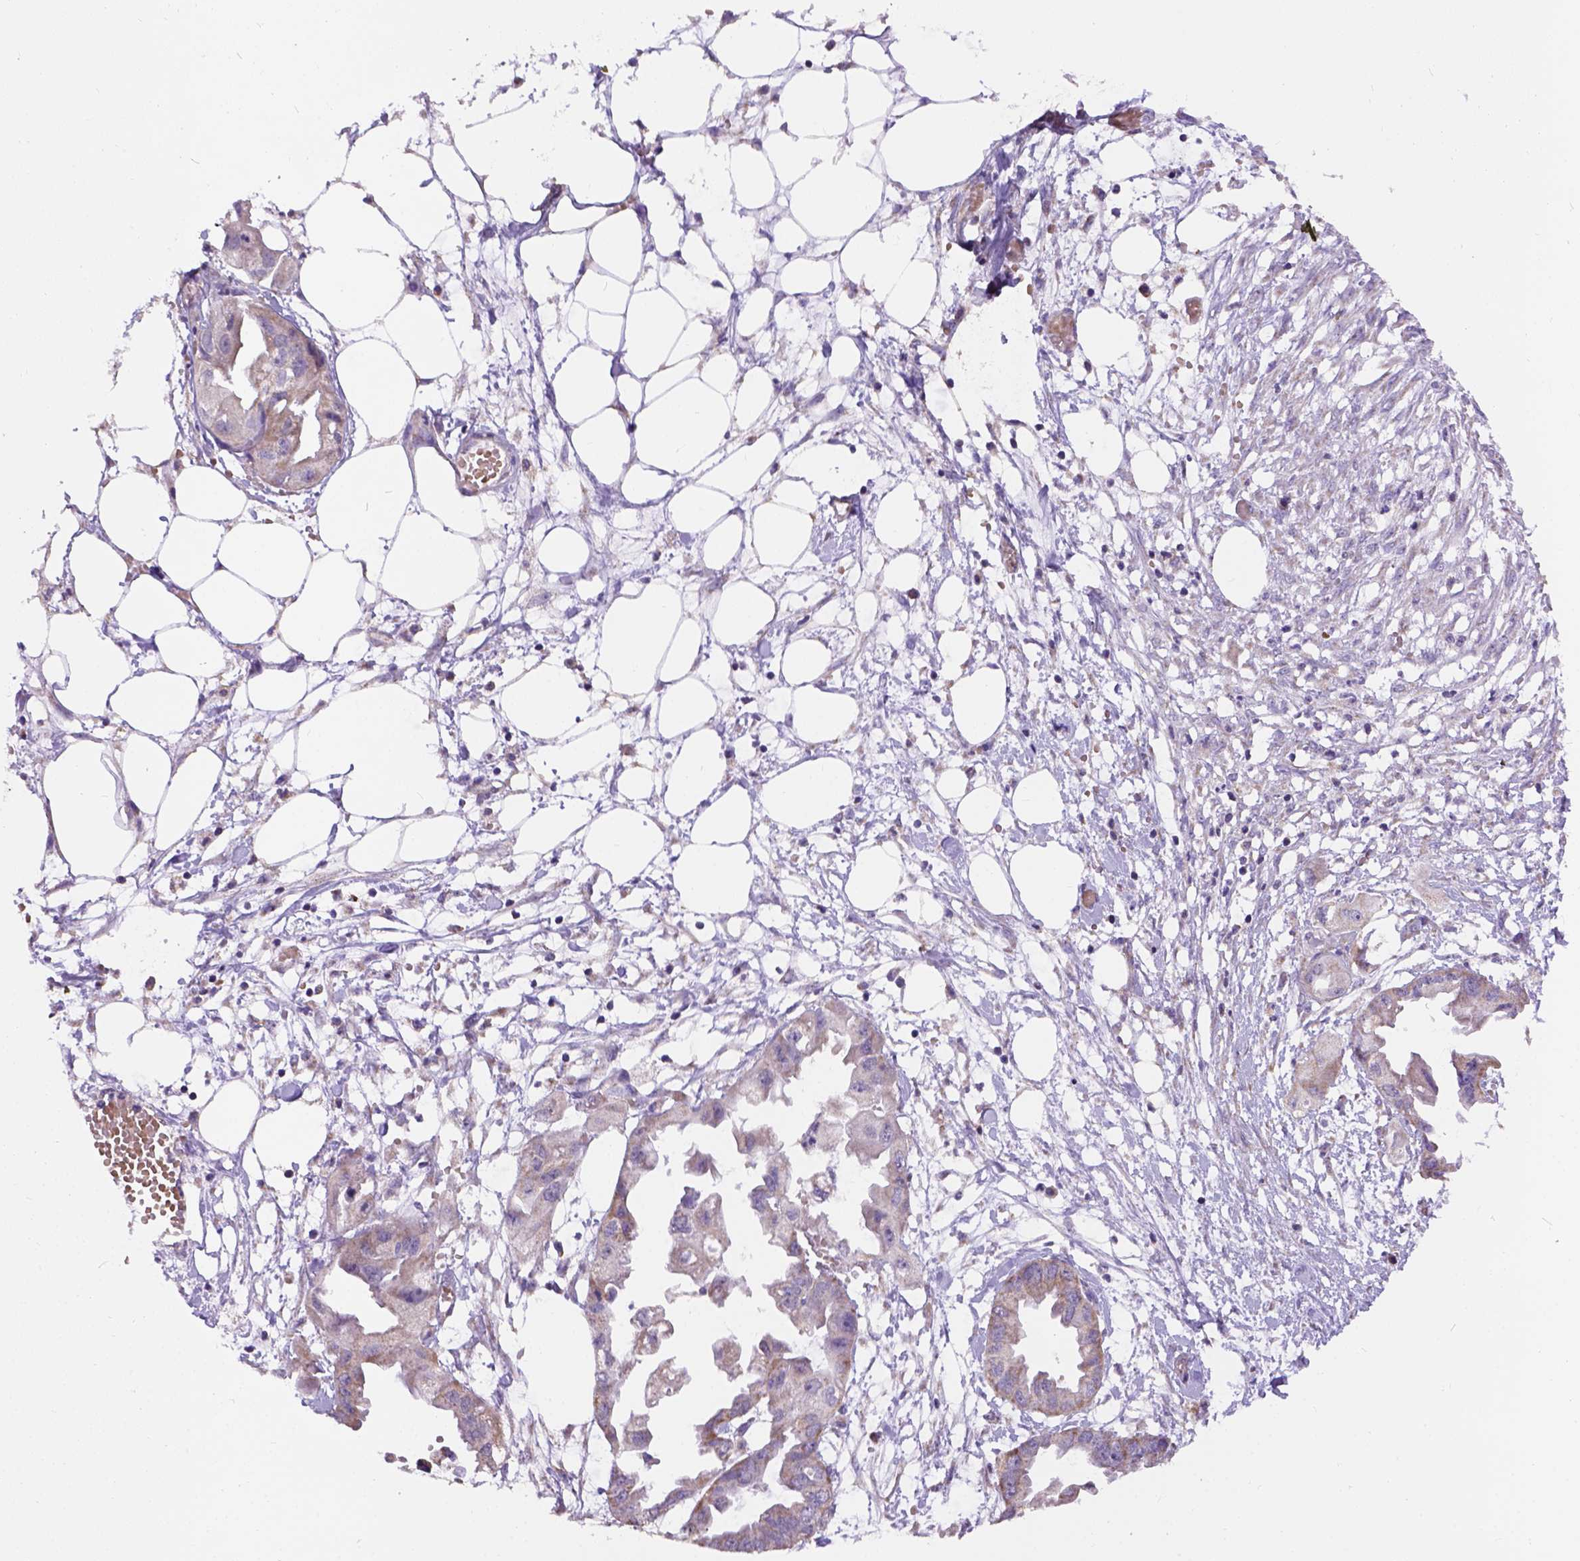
{"staining": {"intensity": "moderate", "quantity": "<25%", "location": "cytoplasmic/membranous"}, "tissue": "endometrial cancer", "cell_type": "Tumor cells", "image_type": "cancer", "snomed": [{"axis": "morphology", "description": "Adenocarcinoma, NOS"}, {"axis": "morphology", "description": "Adenocarcinoma, metastatic, NOS"}, {"axis": "topography", "description": "Adipose tissue"}, {"axis": "topography", "description": "Endometrium"}], "caption": "About <25% of tumor cells in human metastatic adenocarcinoma (endometrial) display moderate cytoplasmic/membranous protein positivity as visualized by brown immunohistochemical staining.", "gene": "L2HGDH", "patient": {"sex": "female", "age": 67}}